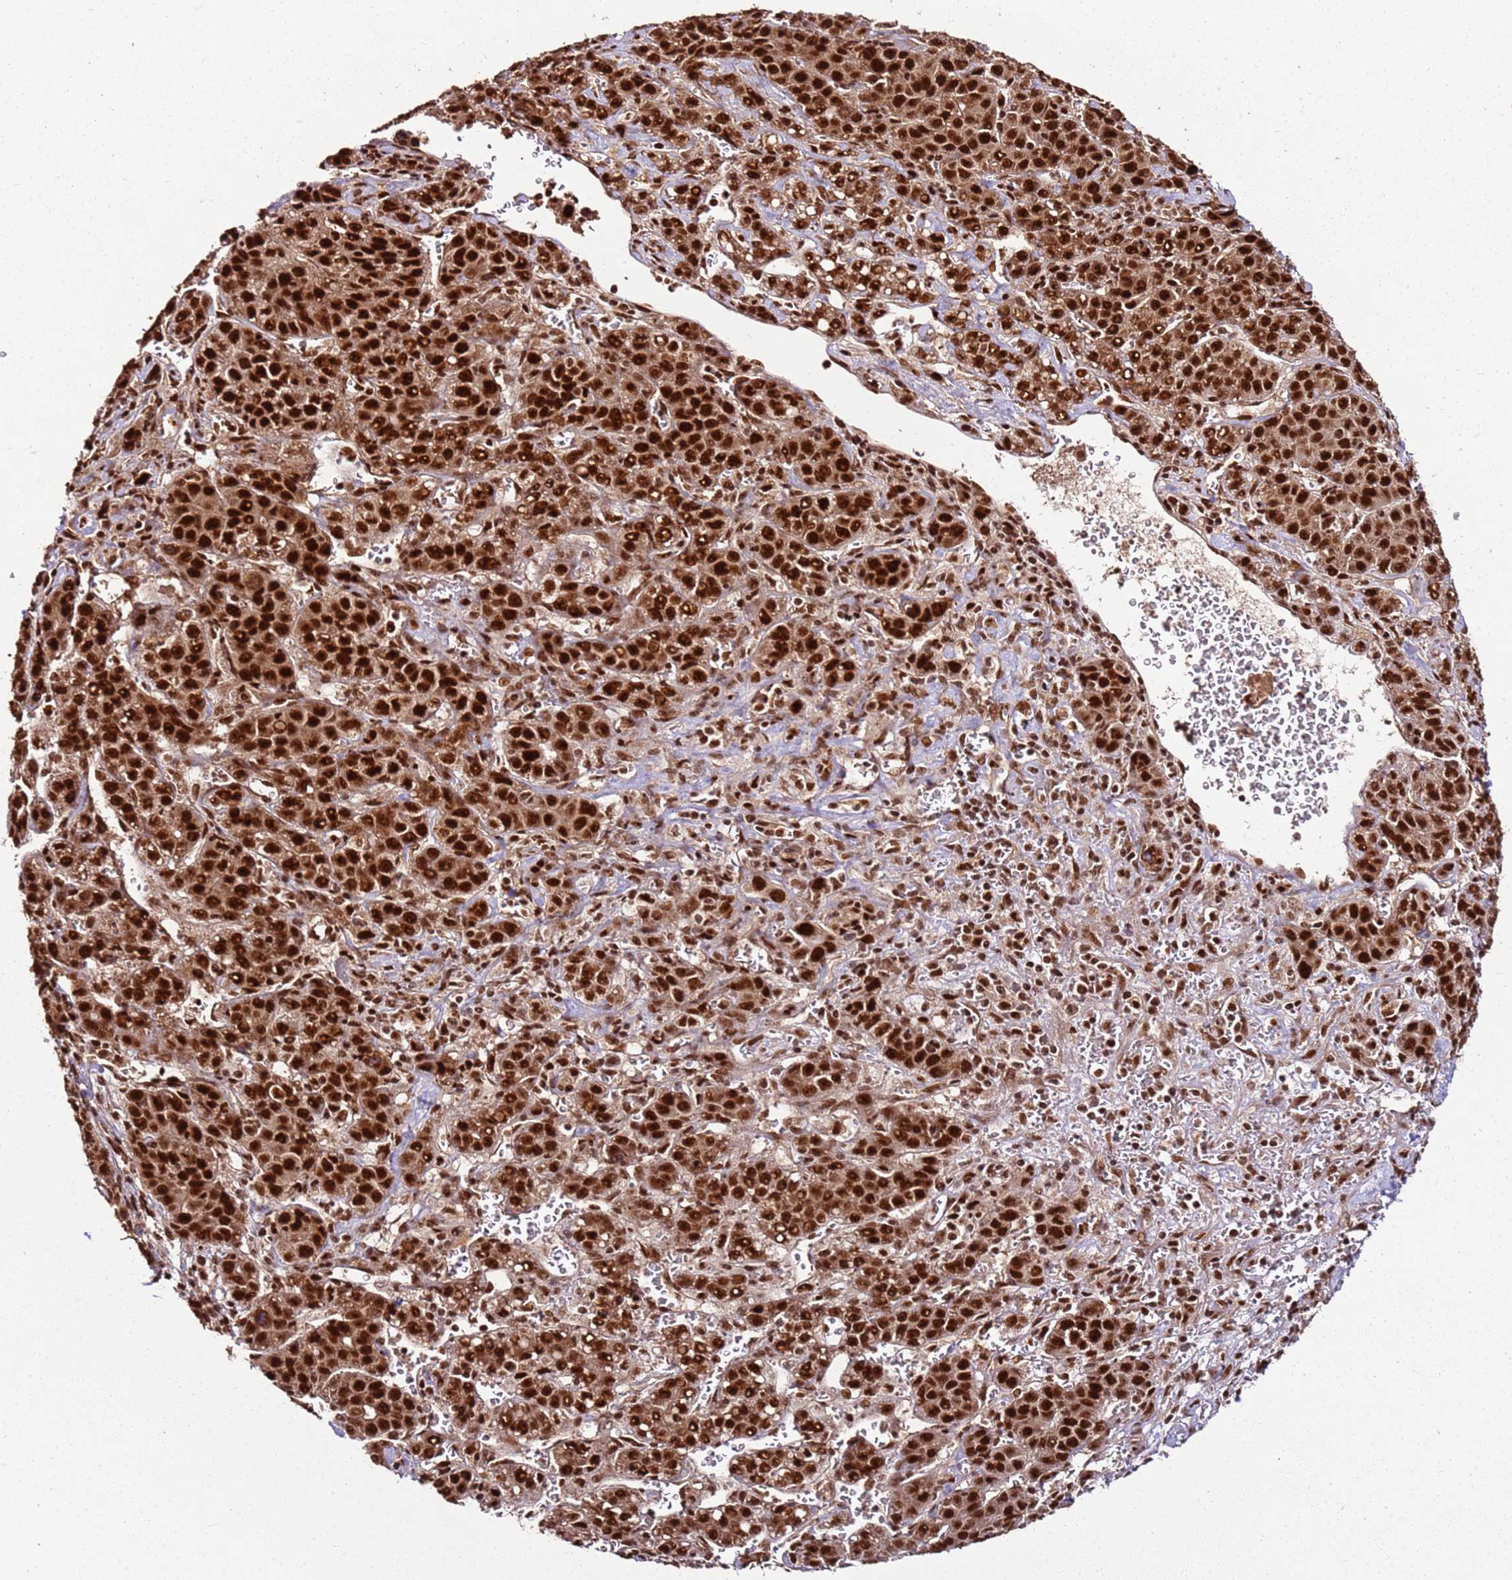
{"staining": {"intensity": "strong", "quantity": ">75%", "location": "nuclear"}, "tissue": "liver cancer", "cell_type": "Tumor cells", "image_type": "cancer", "snomed": [{"axis": "morphology", "description": "Carcinoma, Hepatocellular, NOS"}, {"axis": "topography", "description": "Liver"}], "caption": "Immunohistochemistry (IHC) (DAB (3,3'-diaminobenzidine)) staining of liver cancer (hepatocellular carcinoma) shows strong nuclear protein positivity in approximately >75% of tumor cells.", "gene": "XRN2", "patient": {"sex": "female", "age": 53}}